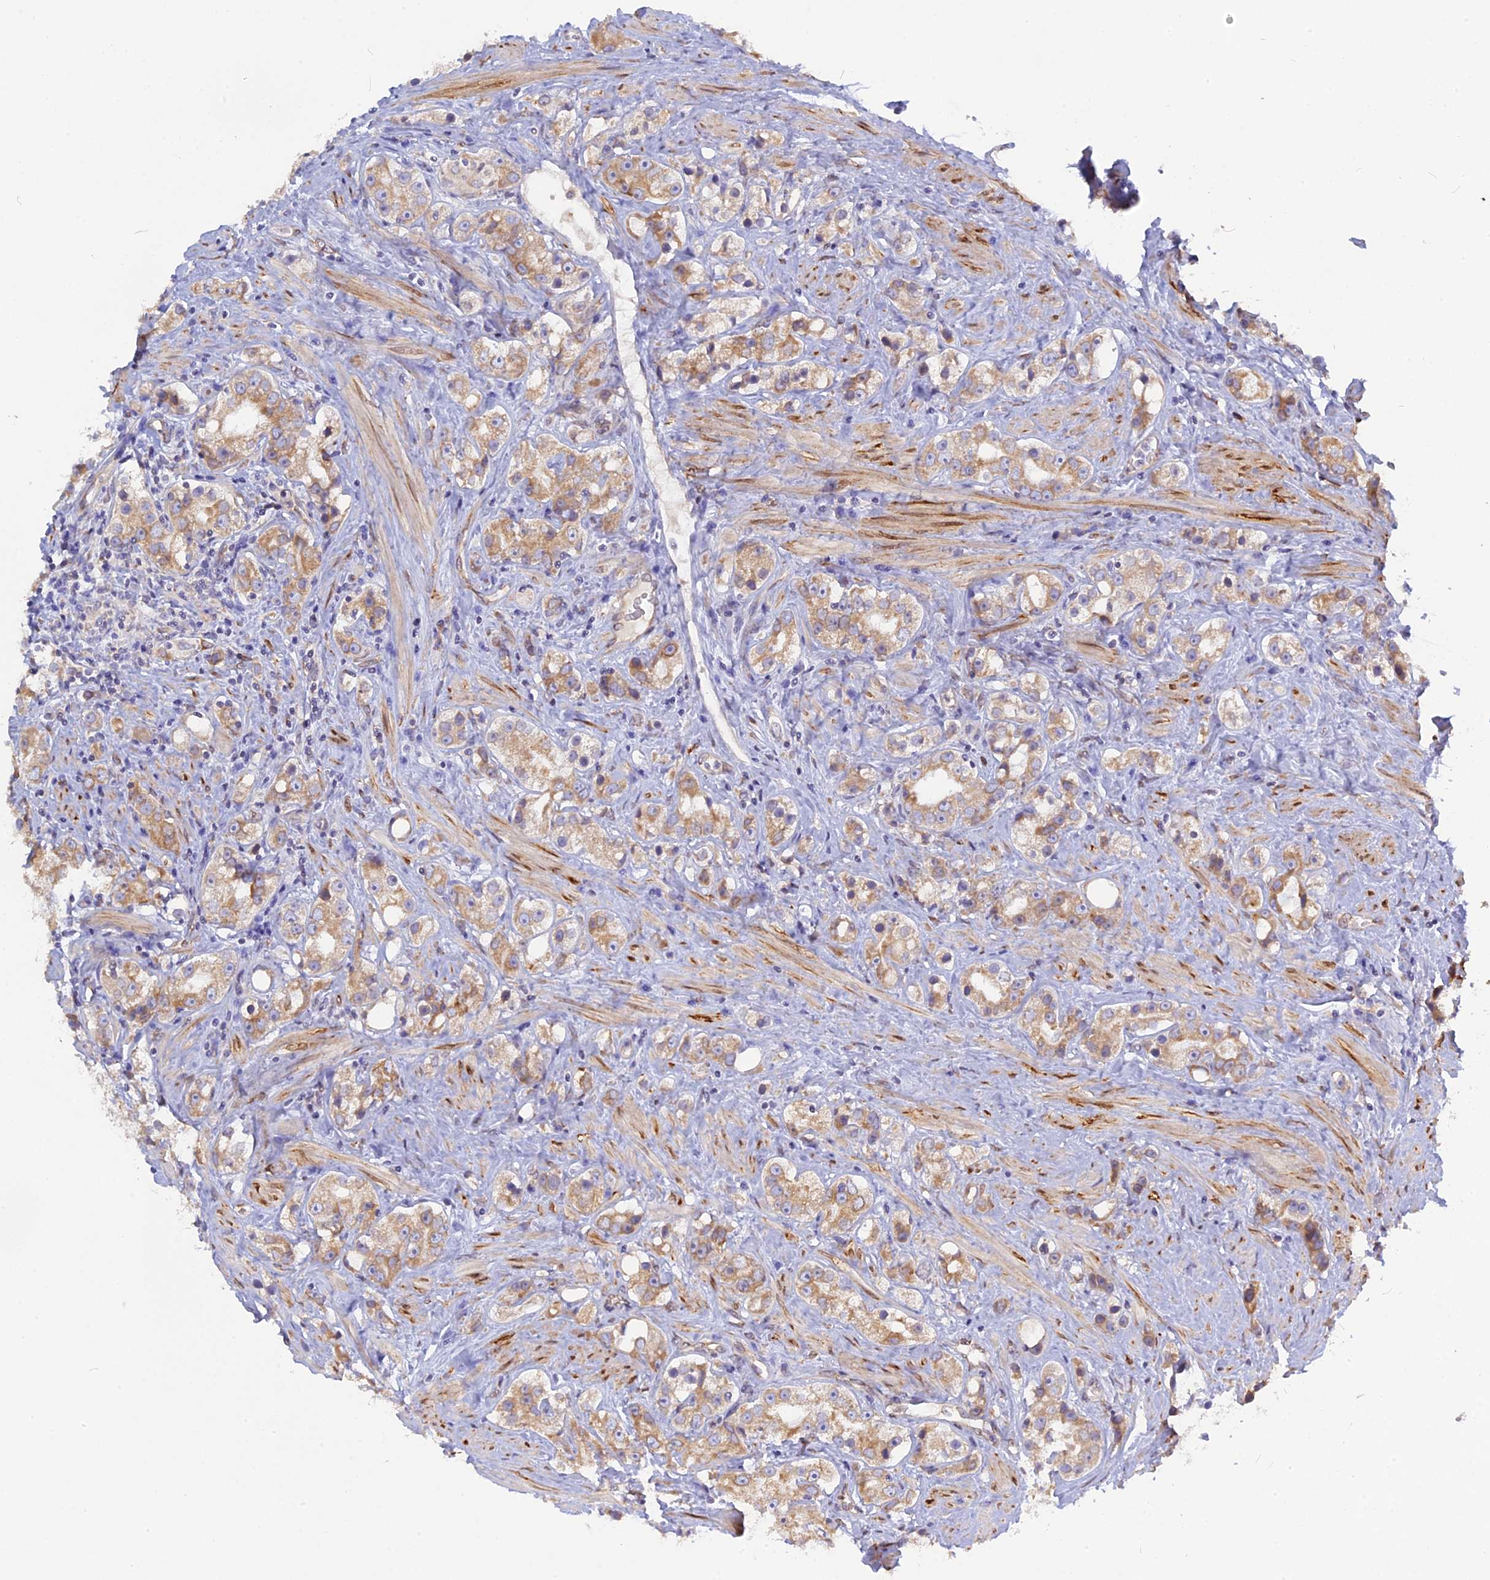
{"staining": {"intensity": "moderate", "quantity": "25%-75%", "location": "cytoplasmic/membranous"}, "tissue": "prostate cancer", "cell_type": "Tumor cells", "image_type": "cancer", "snomed": [{"axis": "morphology", "description": "Adenocarcinoma, NOS"}, {"axis": "topography", "description": "Prostate"}], "caption": "A brown stain shows moderate cytoplasmic/membranous staining of a protein in human adenocarcinoma (prostate) tumor cells. (Brightfield microscopy of DAB IHC at high magnification).", "gene": "TLCD1", "patient": {"sex": "male", "age": 79}}